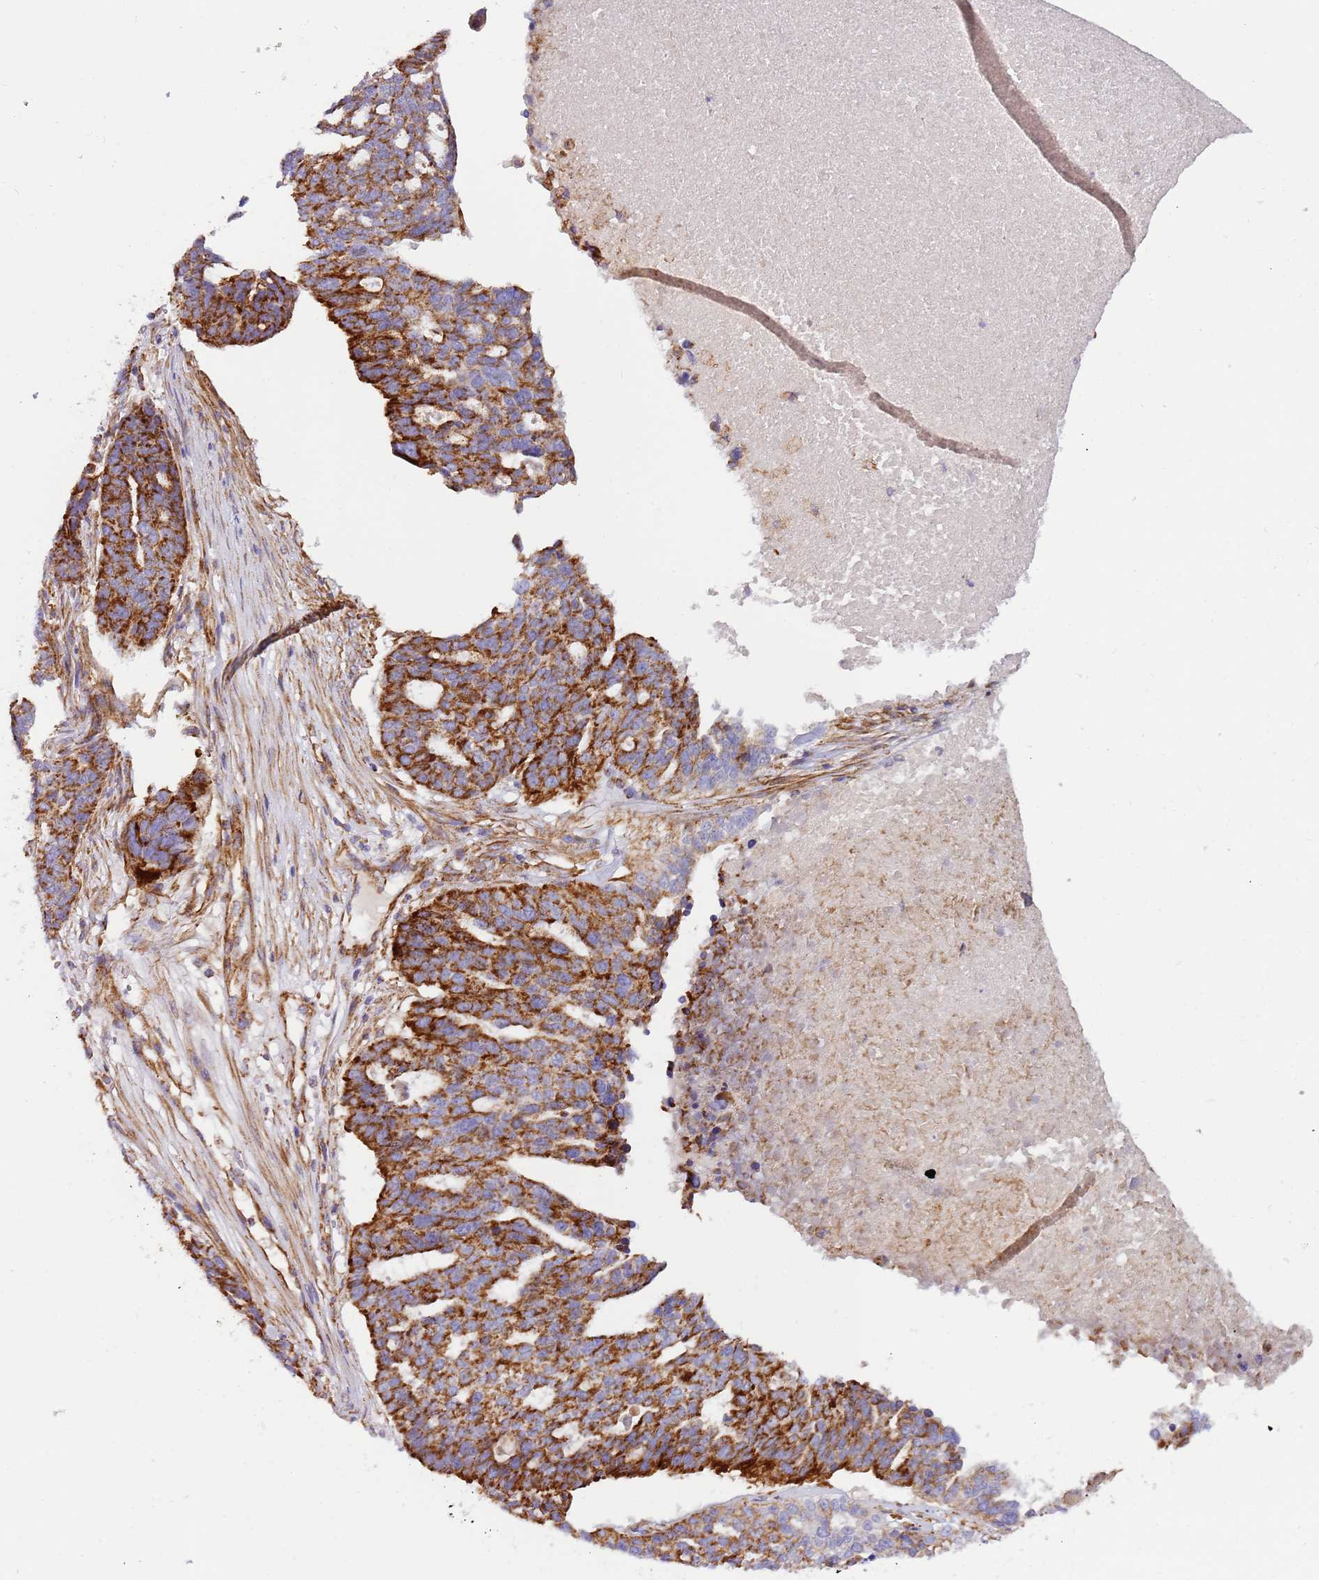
{"staining": {"intensity": "strong", "quantity": ">75%", "location": "cytoplasmic/membranous"}, "tissue": "ovarian cancer", "cell_type": "Tumor cells", "image_type": "cancer", "snomed": [{"axis": "morphology", "description": "Cystadenocarcinoma, serous, NOS"}, {"axis": "topography", "description": "Ovary"}], "caption": "Protein analysis of ovarian cancer tissue shows strong cytoplasmic/membranous expression in approximately >75% of tumor cells.", "gene": "MRPL20", "patient": {"sex": "female", "age": 59}}